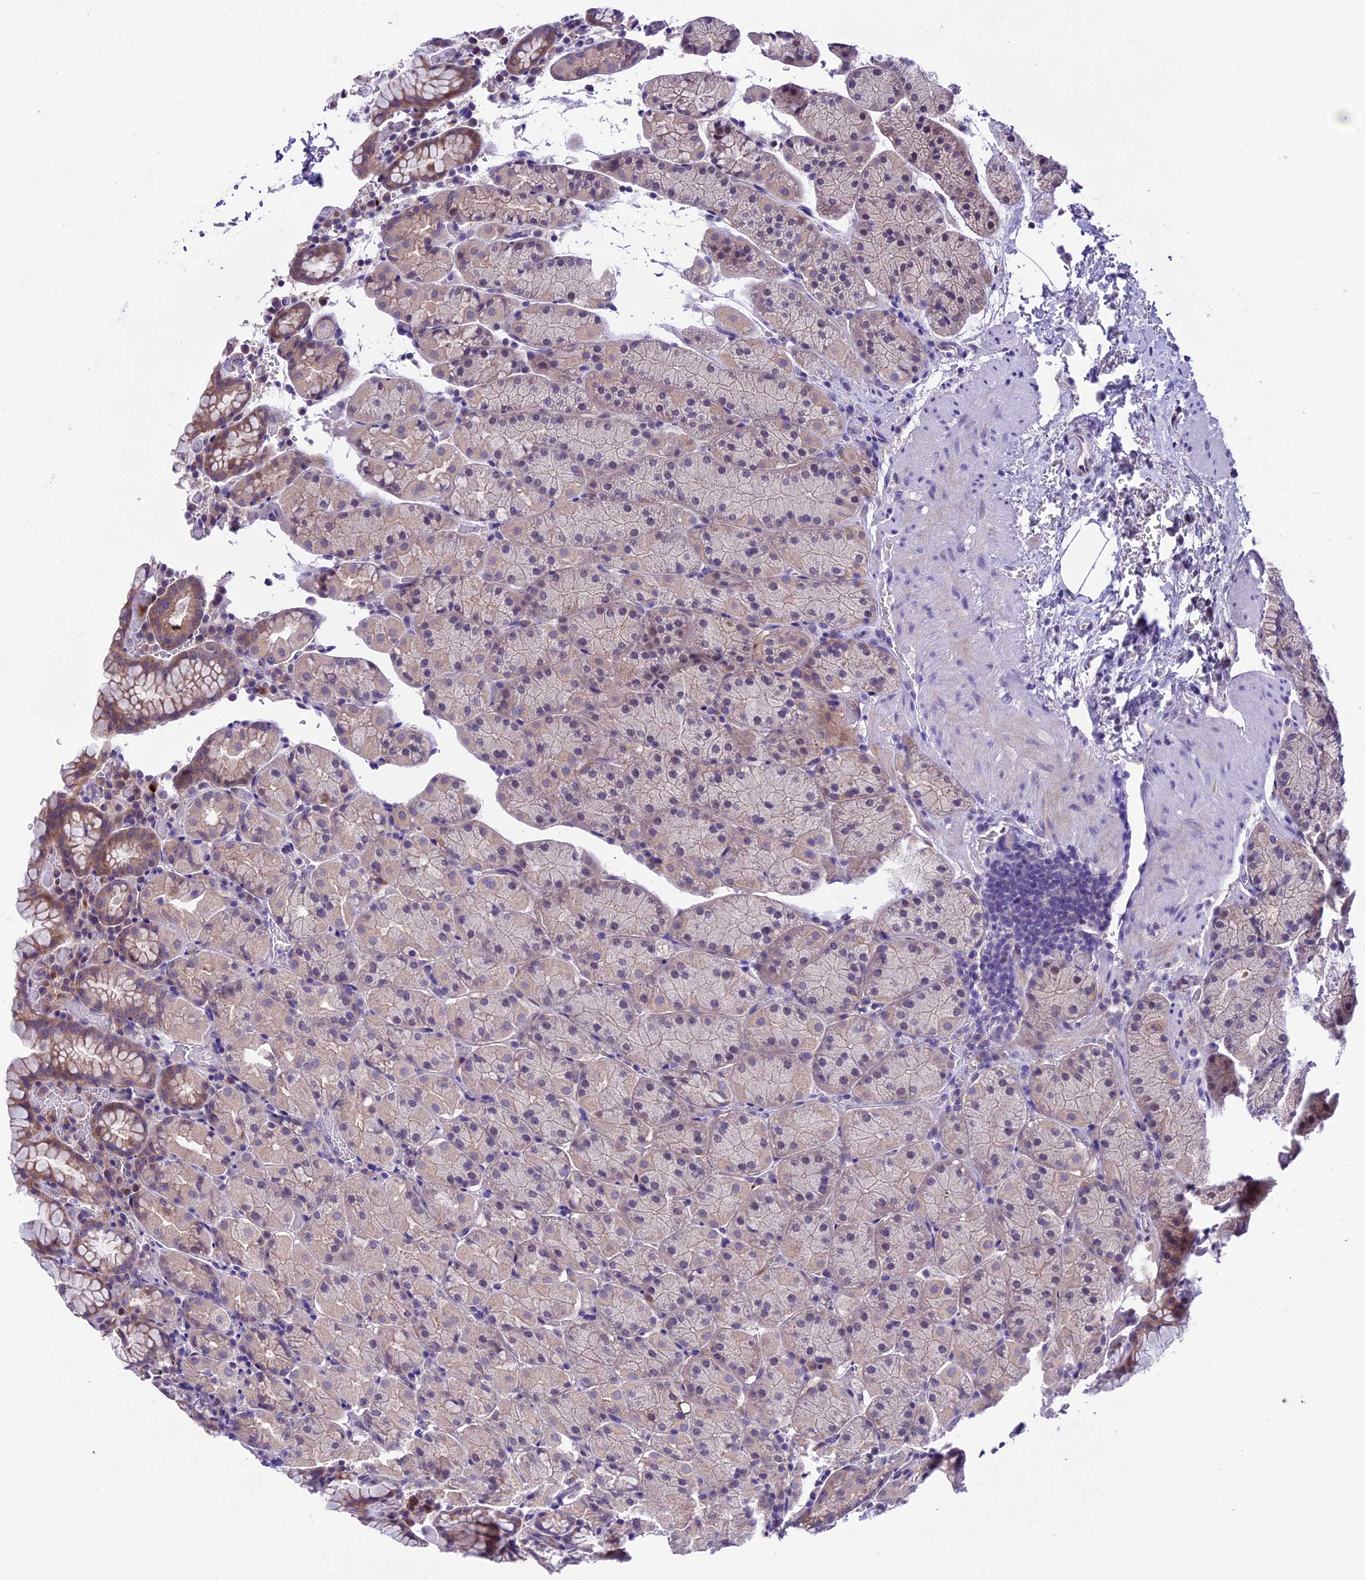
{"staining": {"intensity": "moderate", "quantity": "<25%", "location": "cytoplasmic/membranous"}, "tissue": "stomach", "cell_type": "Glandular cells", "image_type": "normal", "snomed": [{"axis": "morphology", "description": "Normal tissue, NOS"}, {"axis": "topography", "description": "Stomach, upper"}, {"axis": "topography", "description": "Stomach, lower"}], "caption": "A histopathology image showing moderate cytoplasmic/membranous staining in approximately <25% of glandular cells in benign stomach, as visualized by brown immunohistochemical staining.", "gene": "XKR7", "patient": {"sex": "male", "age": 80}}